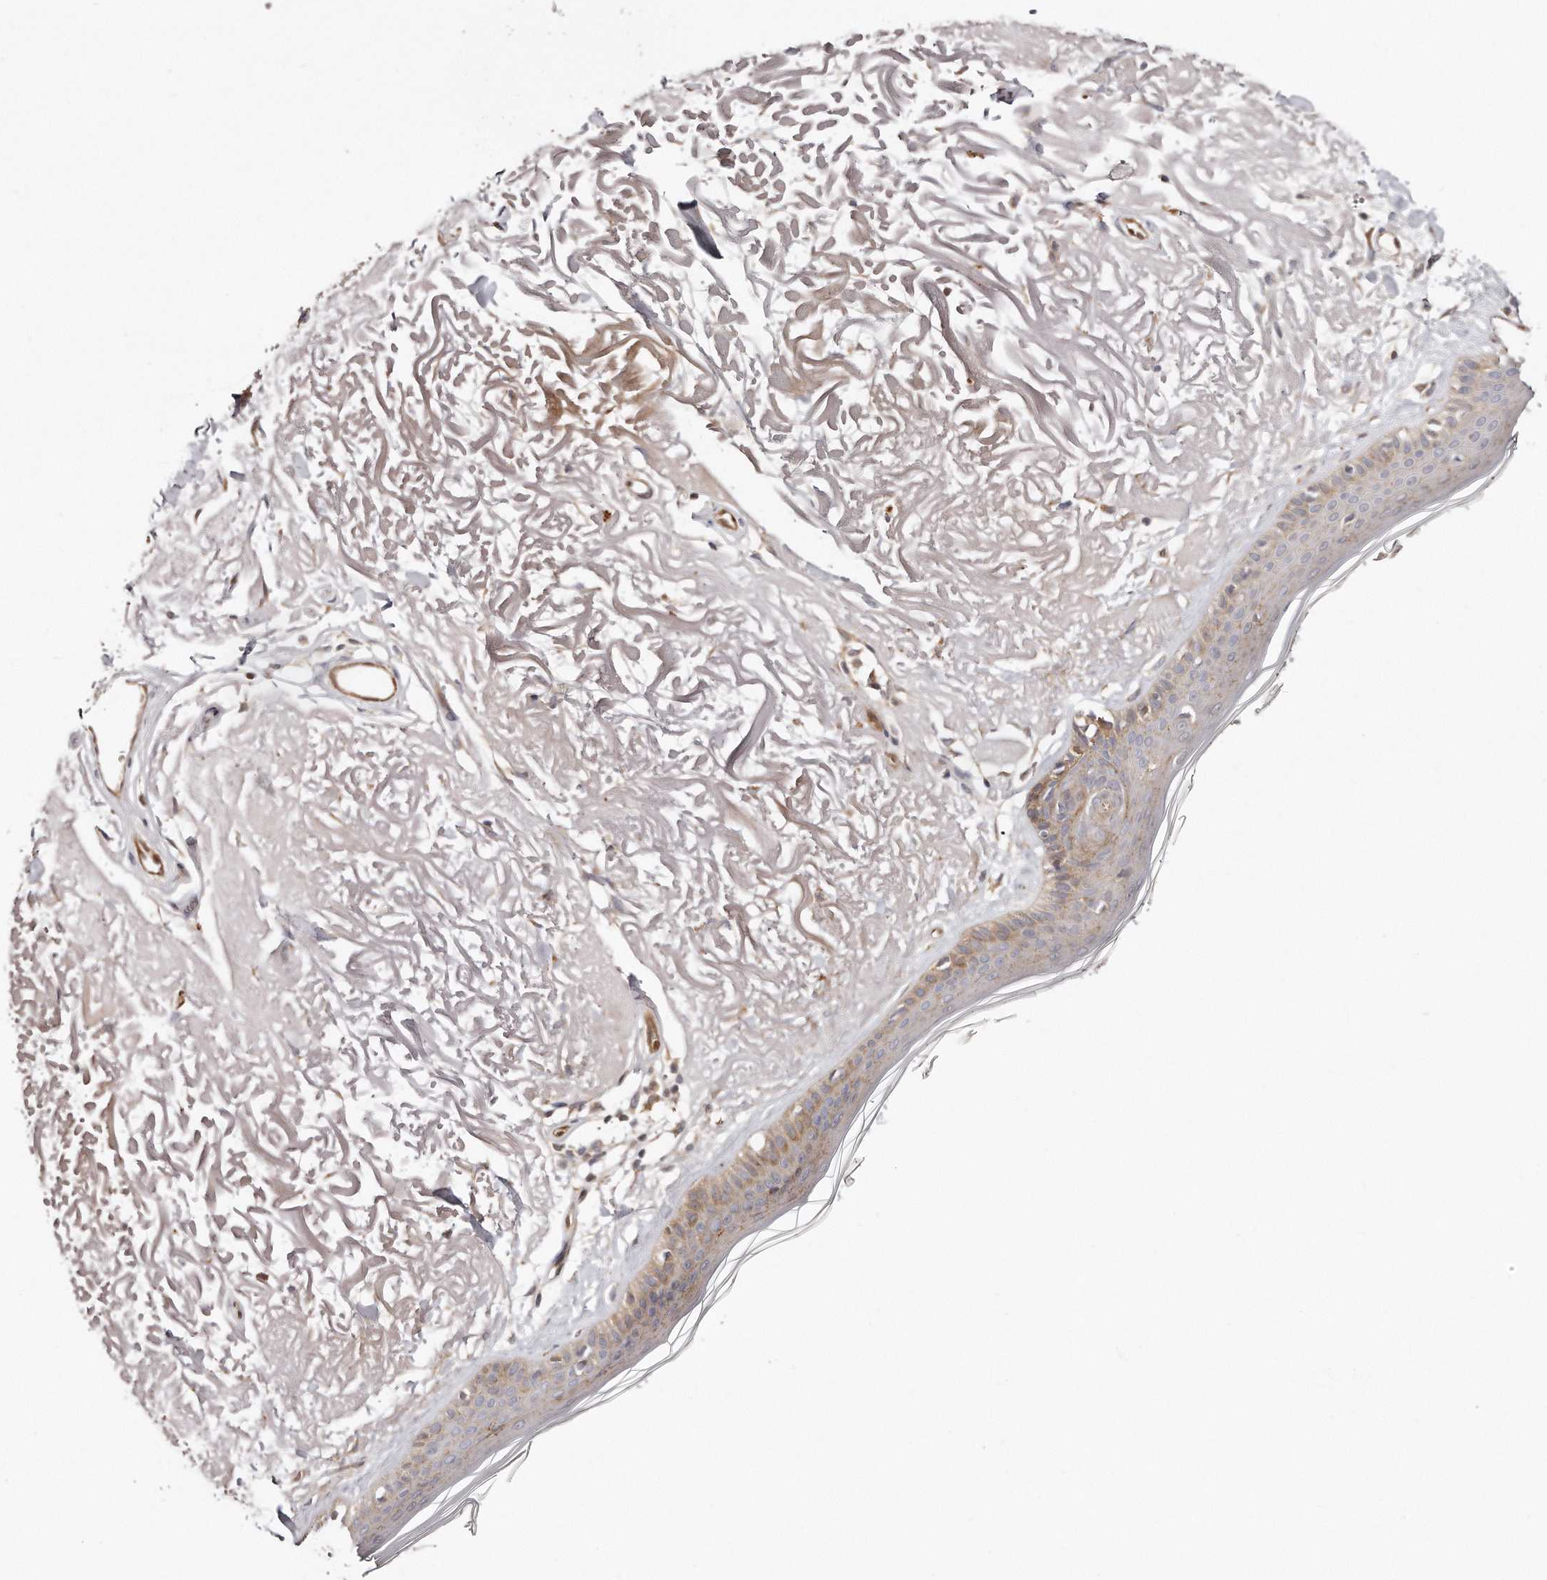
{"staining": {"intensity": "negative", "quantity": "none", "location": "none"}, "tissue": "skin", "cell_type": "Fibroblasts", "image_type": "normal", "snomed": [{"axis": "morphology", "description": "Normal tissue, NOS"}, {"axis": "topography", "description": "Skin"}, {"axis": "topography", "description": "Skeletal muscle"}], "caption": "IHC of normal skin displays no staining in fibroblasts. (Immunohistochemistry (ihc), brightfield microscopy, high magnification).", "gene": "GBP4", "patient": {"sex": "male", "age": 83}}